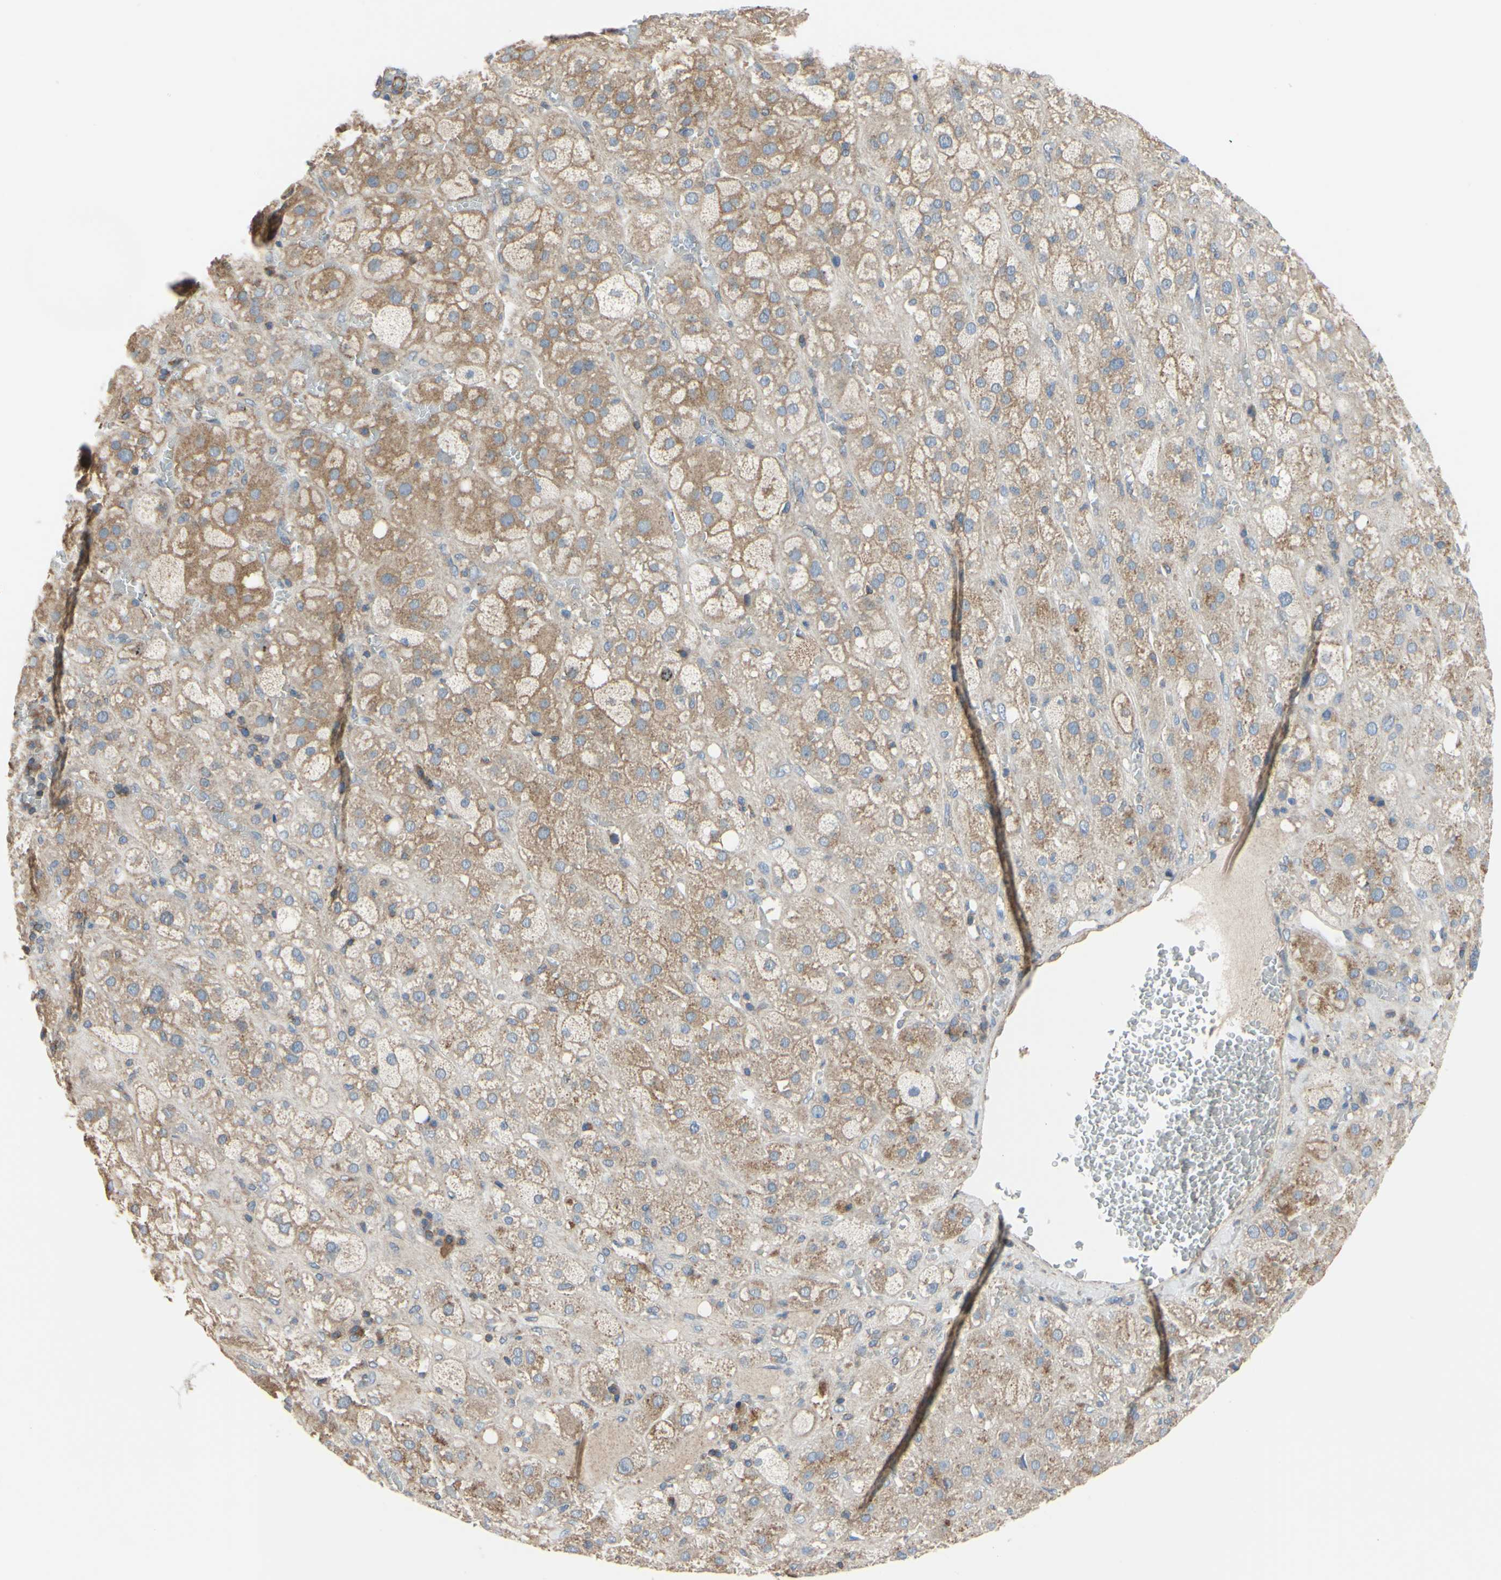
{"staining": {"intensity": "moderate", "quantity": ">75%", "location": "cytoplasmic/membranous"}, "tissue": "adrenal gland", "cell_type": "Glandular cells", "image_type": "normal", "snomed": [{"axis": "morphology", "description": "Normal tissue, NOS"}, {"axis": "topography", "description": "Adrenal gland"}], "caption": "The histopathology image exhibits staining of normal adrenal gland, revealing moderate cytoplasmic/membranous protein expression (brown color) within glandular cells.", "gene": "BECN1", "patient": {"sex": "female", "age": 47}}